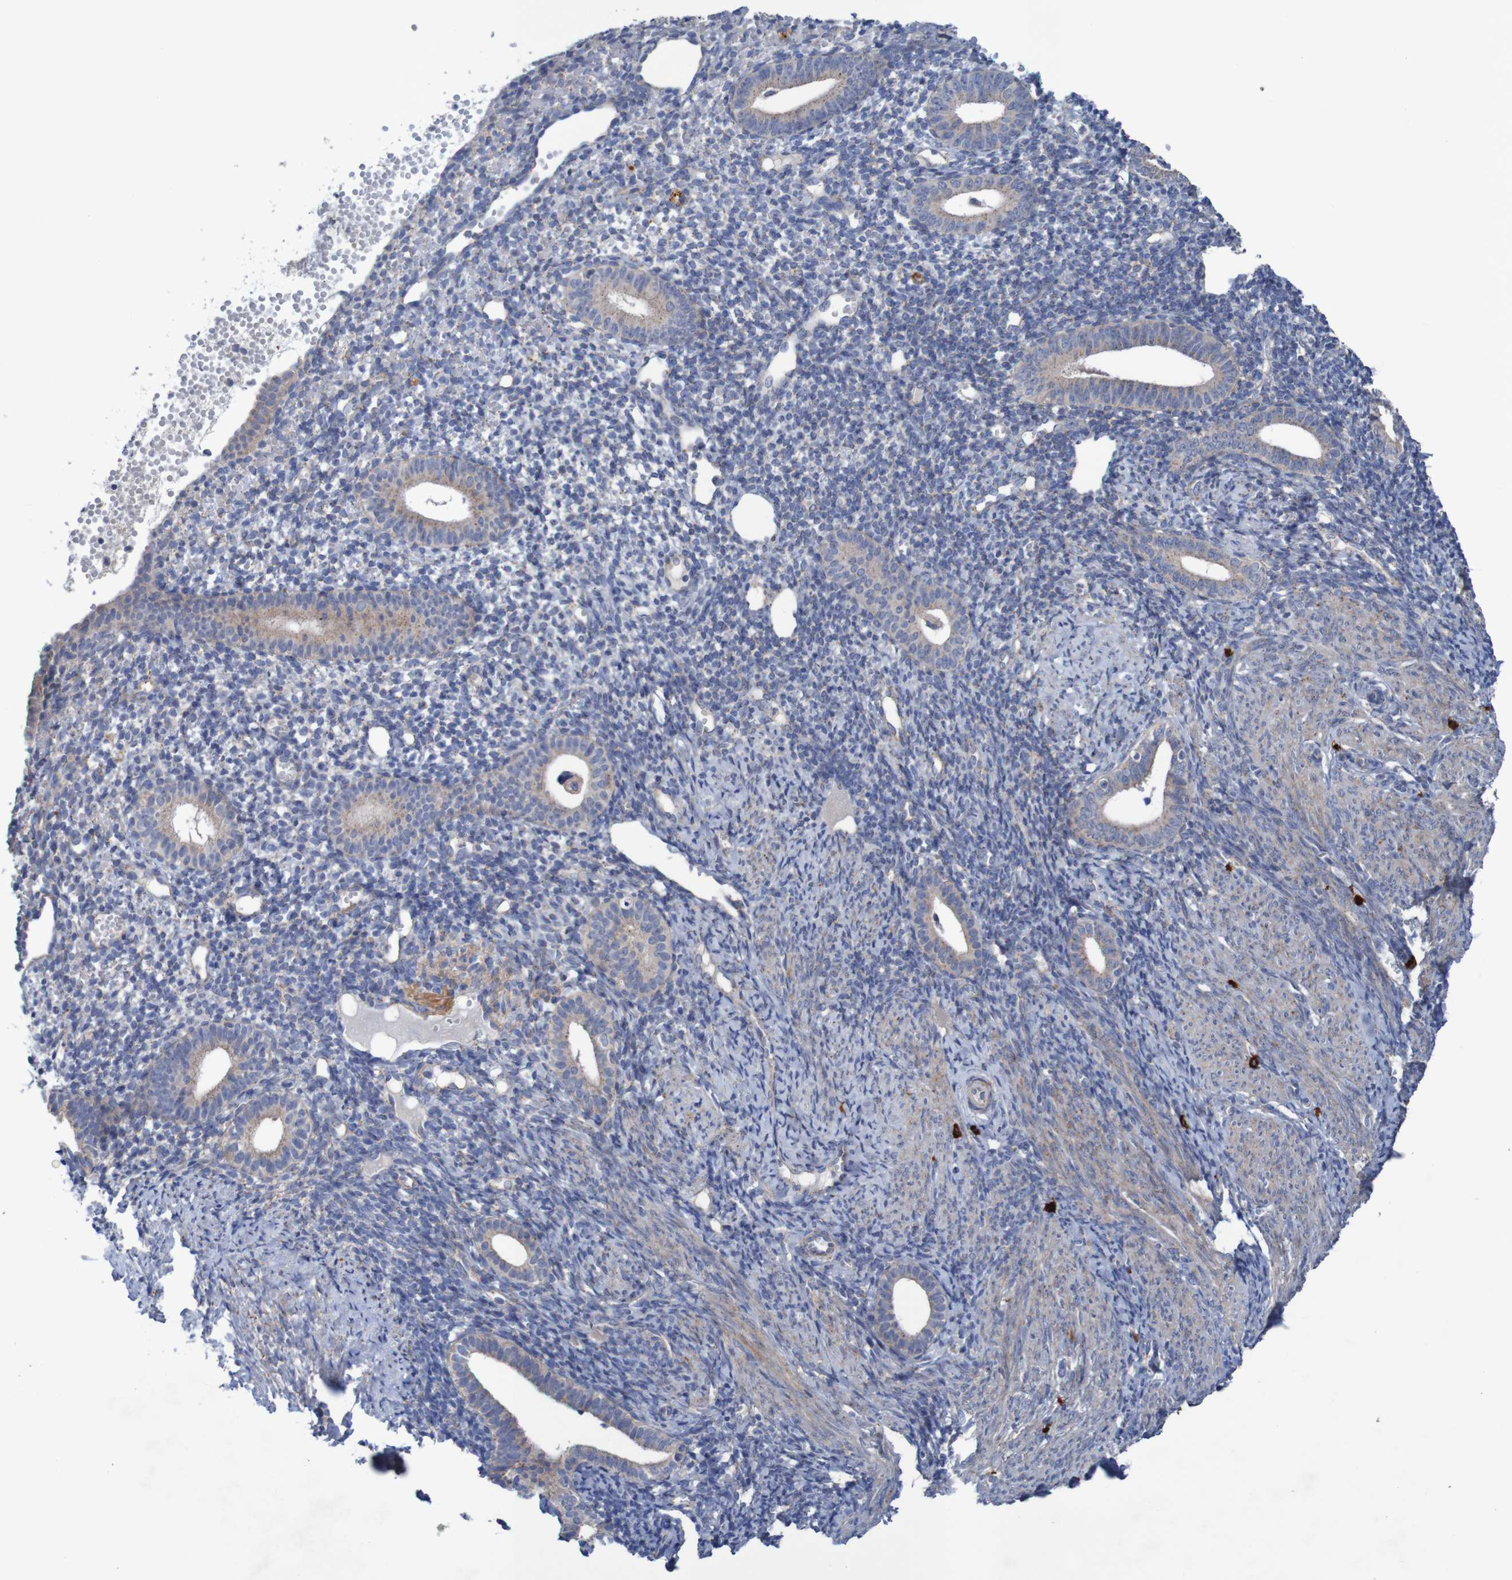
{"staining": {"intensity": "negative", "quantity": "none", "location": "none"}, "tissue": "endometrium", "cell_type": "Cells in endometrial stroma", "image_type": "normal", "snomed": [{"axis": "morphology", "description": "Normal tissue, NOS"}, {"axis": "topography", "description": "Endometrium"}], "caption": "The image exhibits no significant positivity in cells in endometrial stroma of endometrium. (DAB immunohistochemistry (IHC) with hematoxylin counter stain).", "gene": "ANGPT4", "patient": {"sex": "female", "age": 50}}